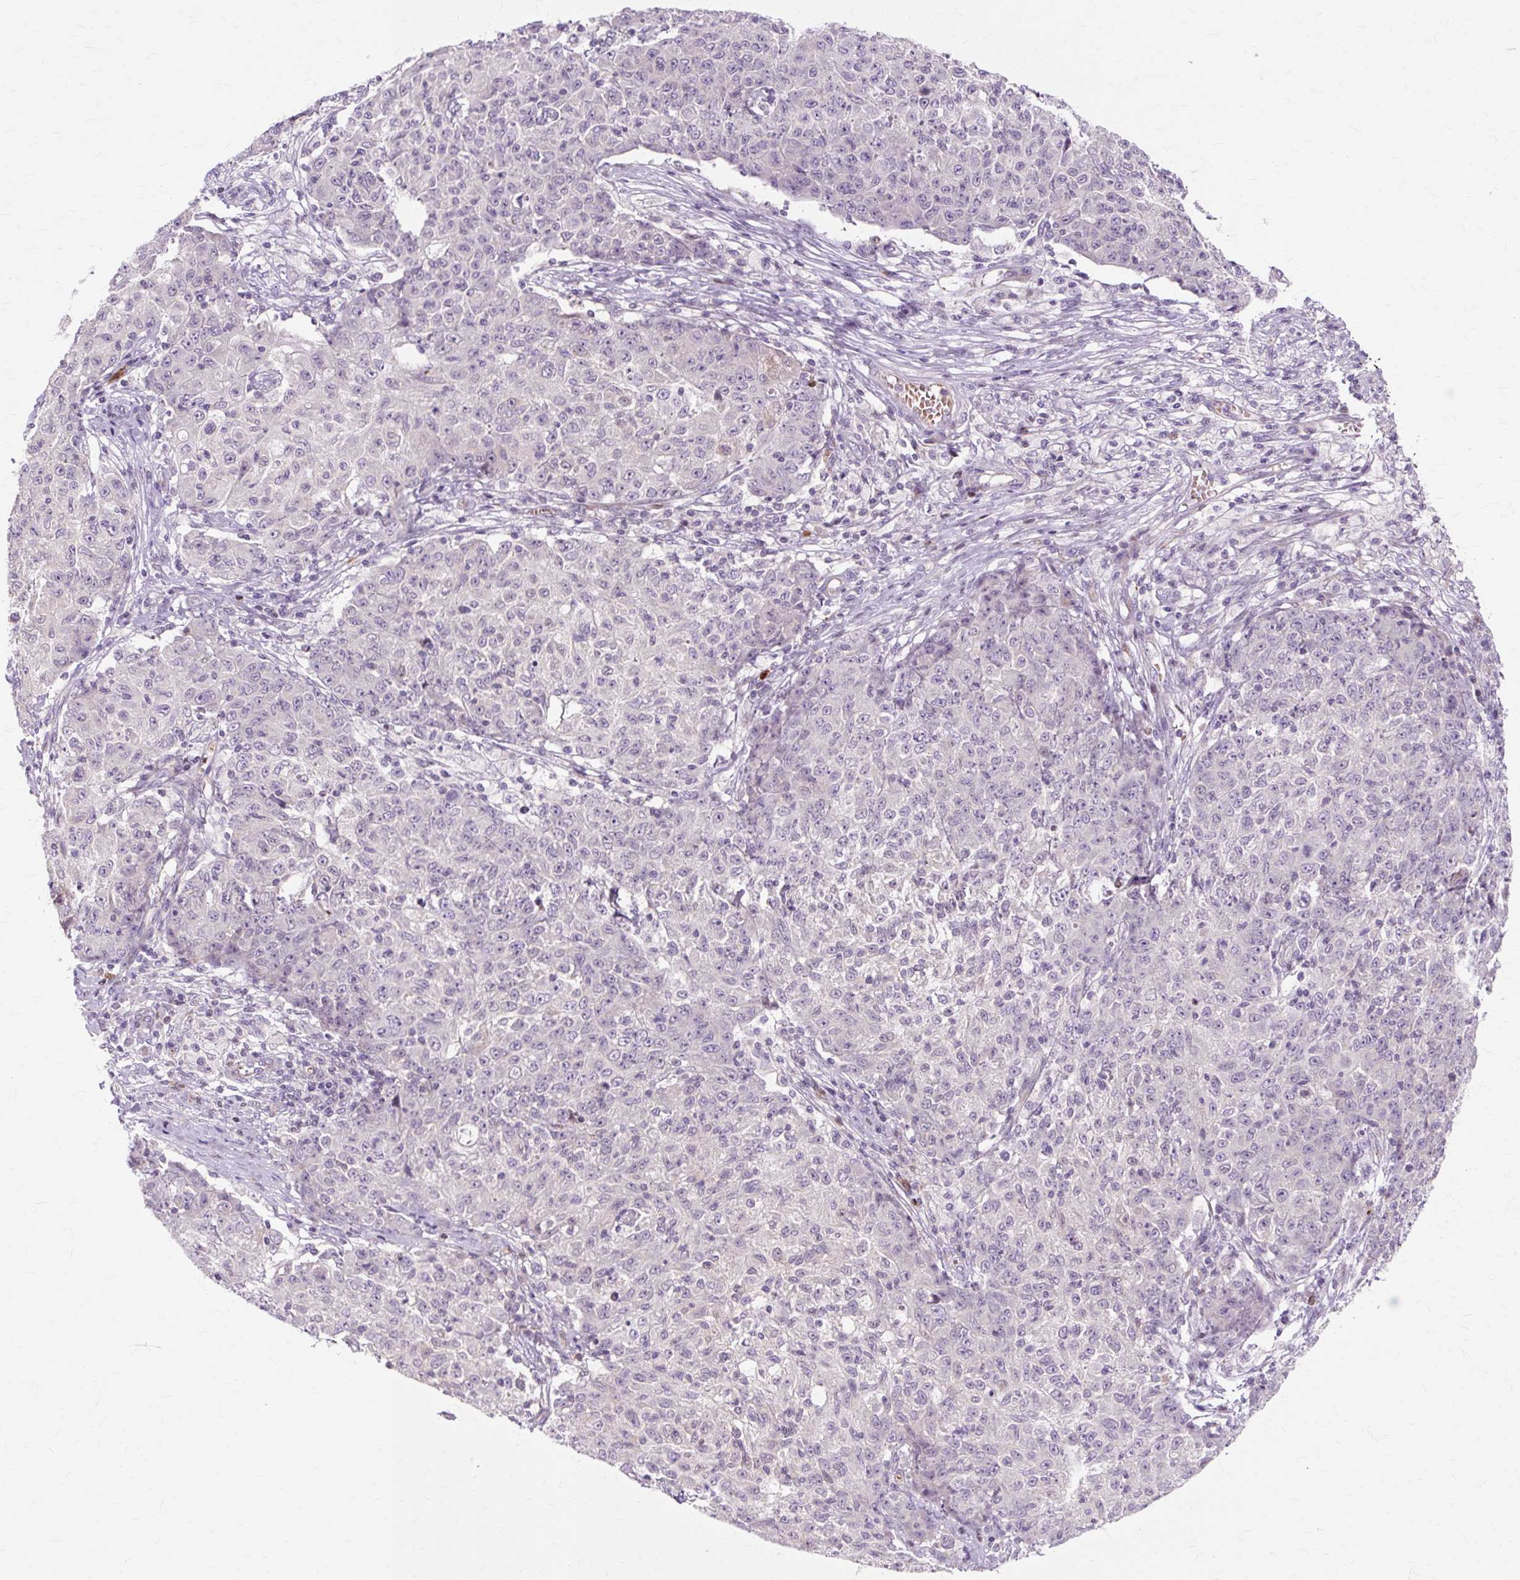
{"staining": {"intensity": "negative", "quantity": "none", "location": "none"}, "tissue": "ovarian cancer", "cell_type": "Tumor cells", "image_type": "cancer", "snomed": [{"axis": "morphology", "description": "Carcinoma, endometroid"}, {"axis": "topography", "description": "Ovary"}], "caption": "High power microscopy image of an IHC micrograph of ovarian cancer, revealing no significant expression in tumor cells. Nuclei are stained in blue.", "gene": "ZNF35", "patient": {"sex": "female", "age": 42}}